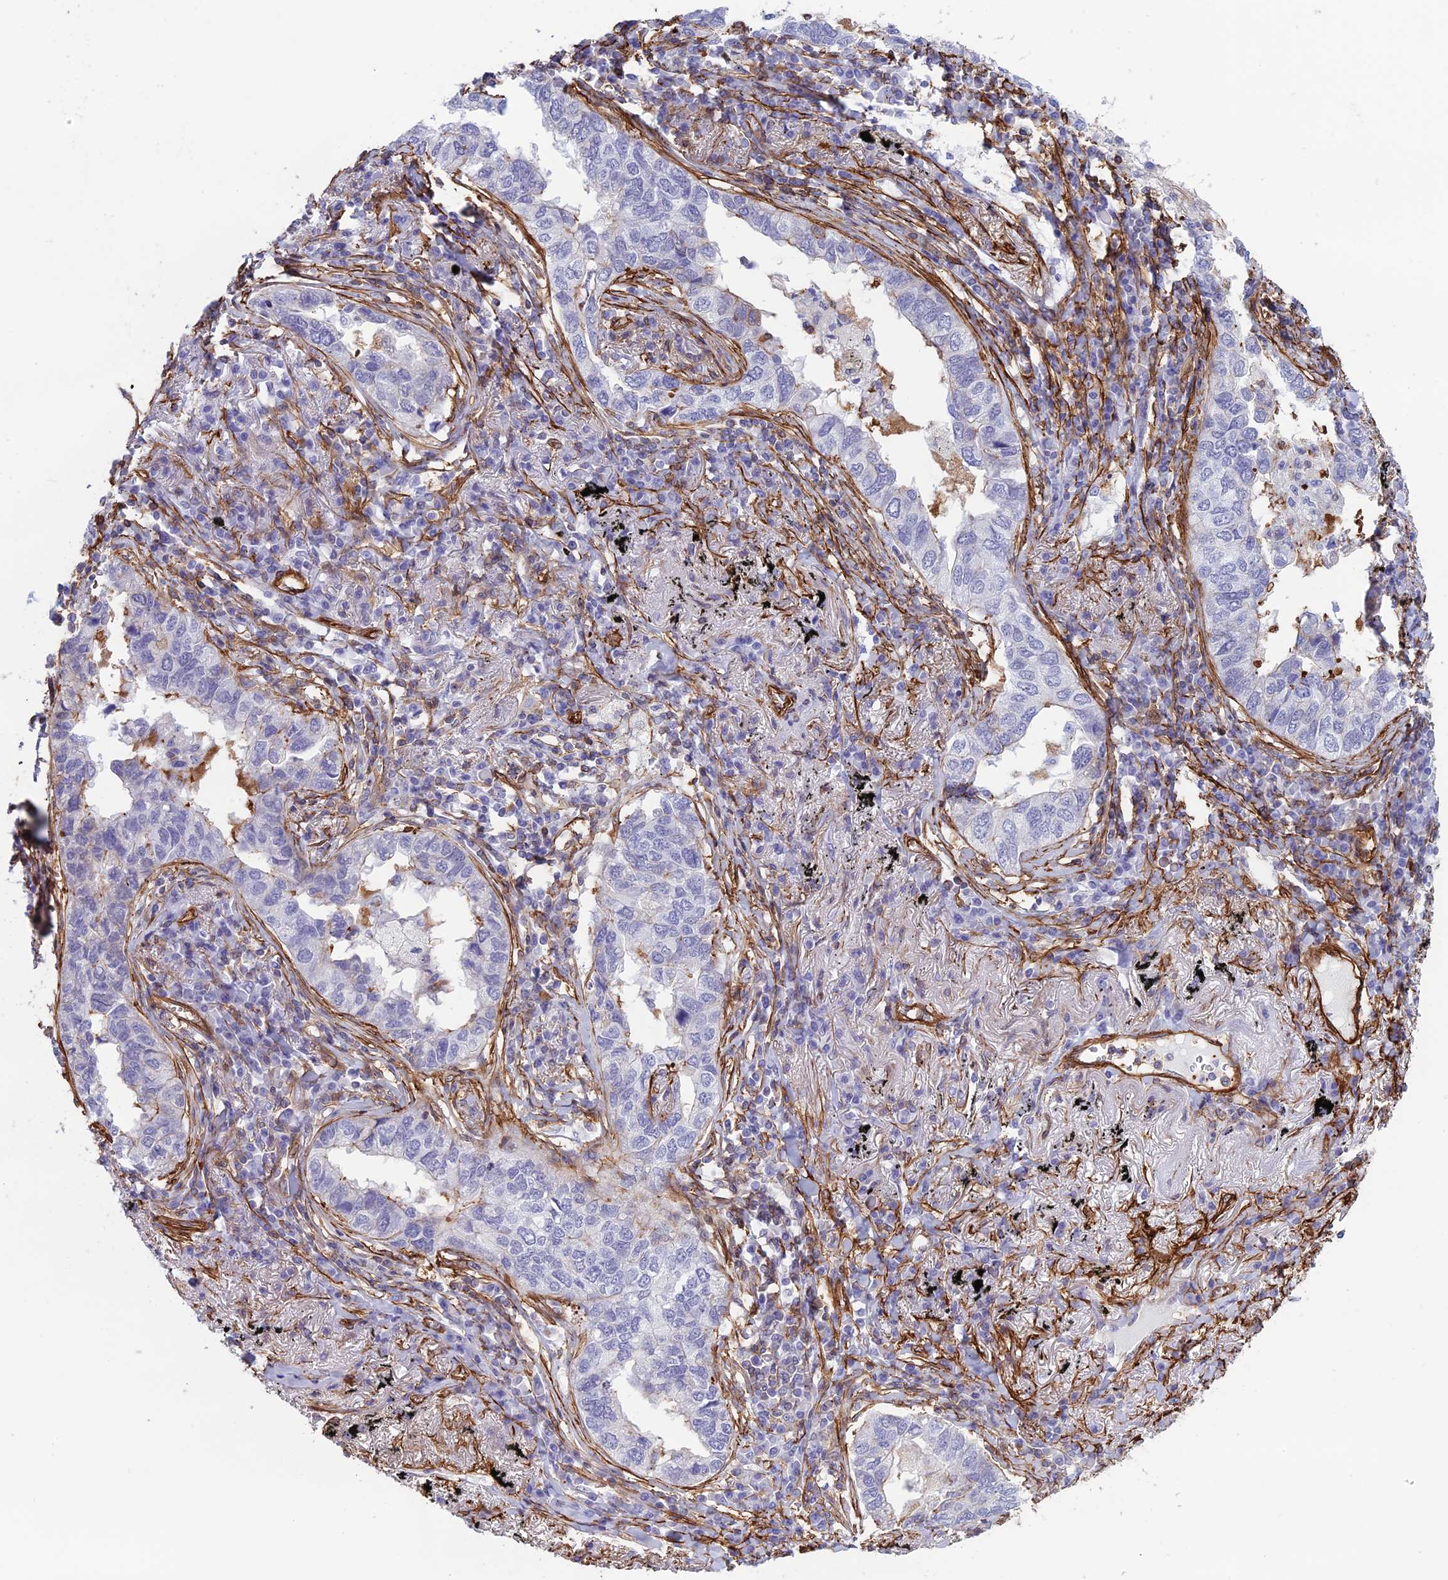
{"staining": {"intensity": "negative", "quantity": "none", "location": "none"}, "tissue": "lung cancer", "cell_type": "Tumor cells", "image_type": "cancer", "snomed": [{"axis": "morphology", "description": "Adenocarcinoma, NOS"}, {"axis": "topography", "description": "Lung"}], "caption": "An image of human lung cancer is negative for staining in tumor cells.", "gene": "ANGPTL2", "patient": {"sex": "male", "age": 65}}